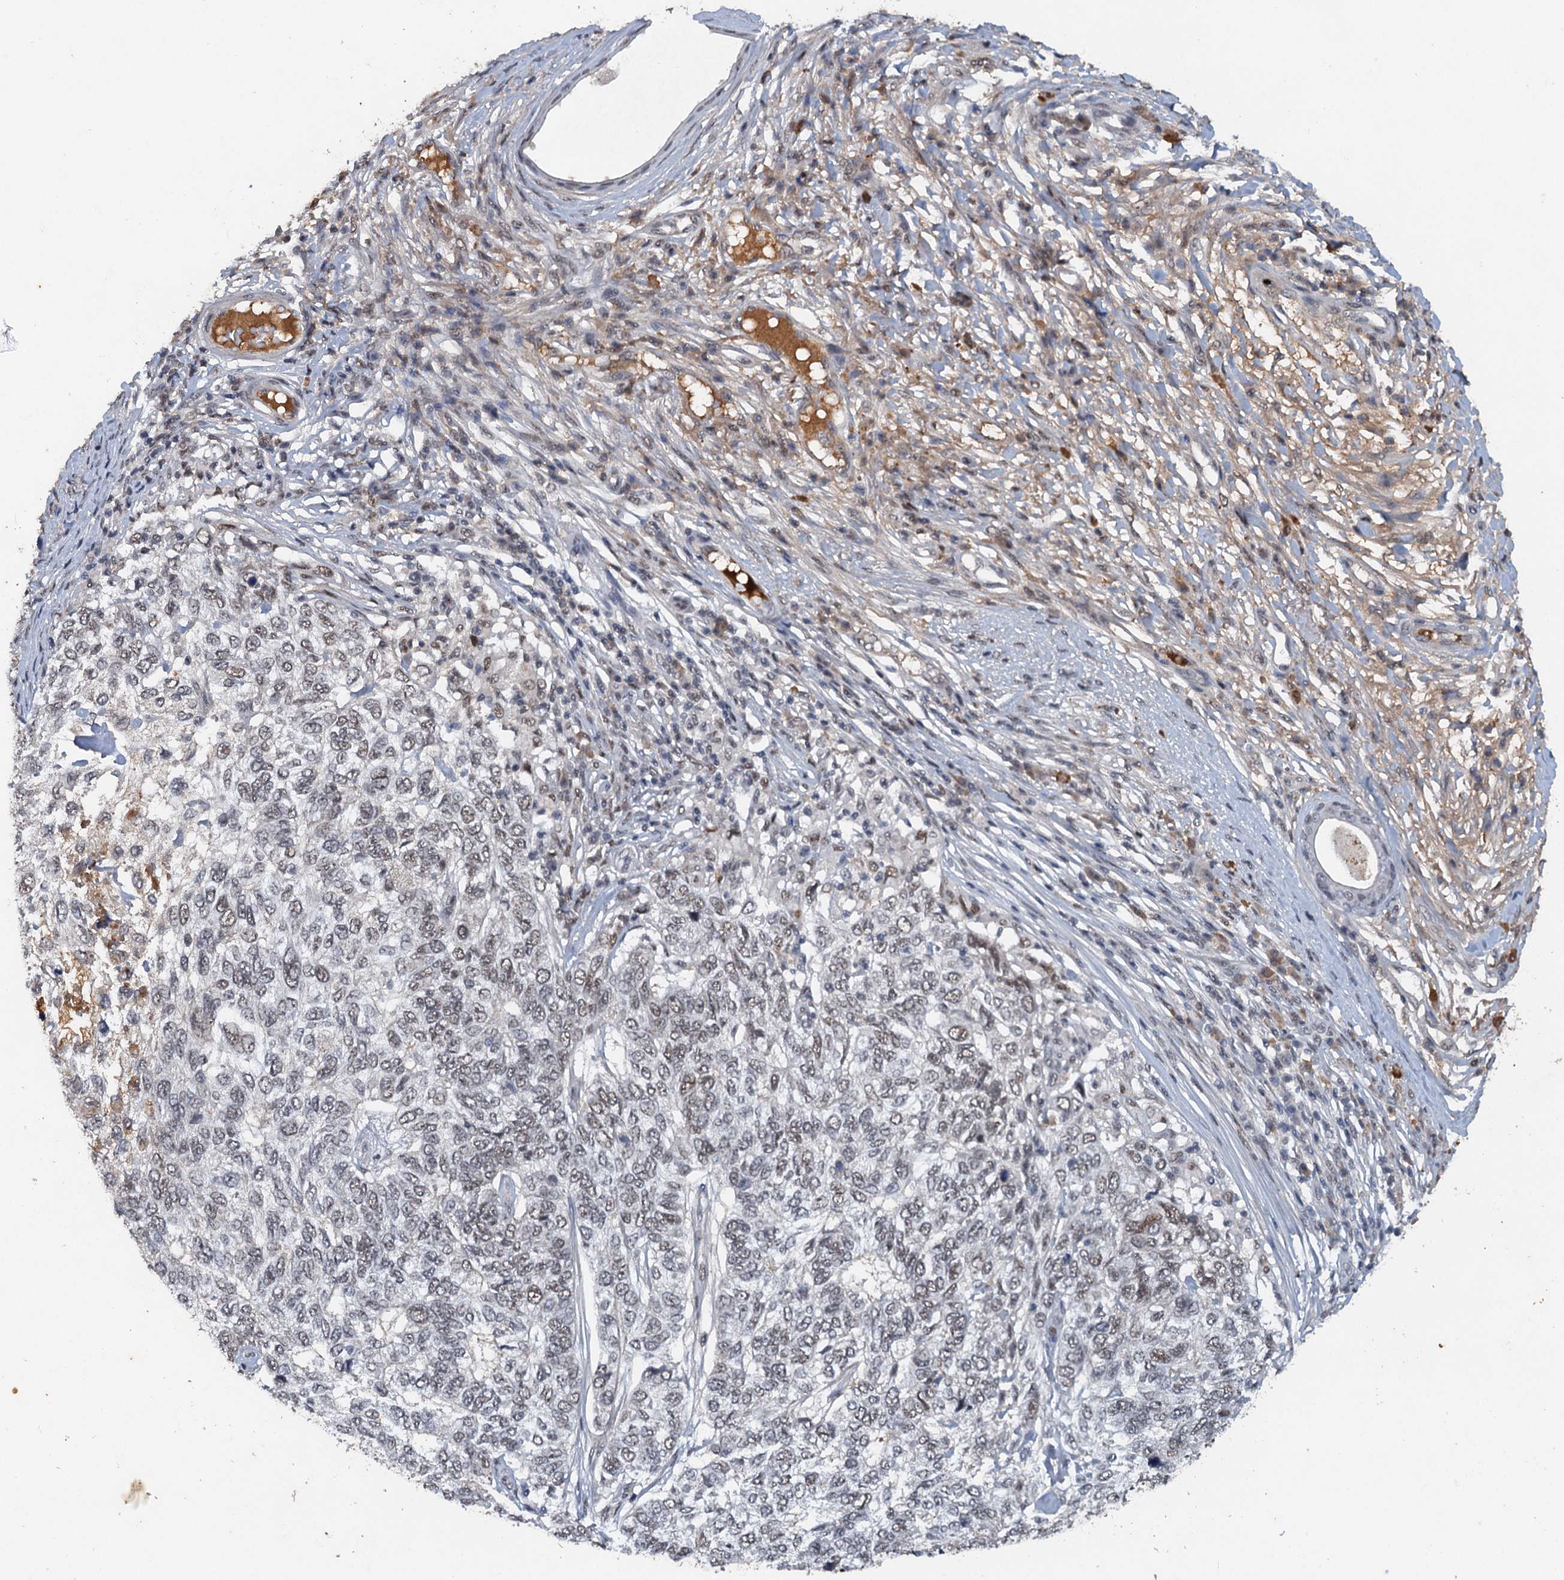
{"staining": {"intensity": "weak", "quantity": "<25%", "location": "nuclear"}, "tissue": "skin cancer", "cell_type": "Tumor cells", "image_type": "cancer", "snomed": [{"axis": "morphology", "description": "Basal cell carcinoma"}, {"axis": "topography", "description": "Skin"}], "caption": "IHC image of human basal cell carcinoma (skin) stained for a protein (brown), which shows no positivity in tumor cells. Brightfield microscopy of IHC stained with DAB (brown) and hematoxylin (blue), captured at high magnification.", "gene": "CSTF3", "patient": {"sex": "female", "age": 65}}